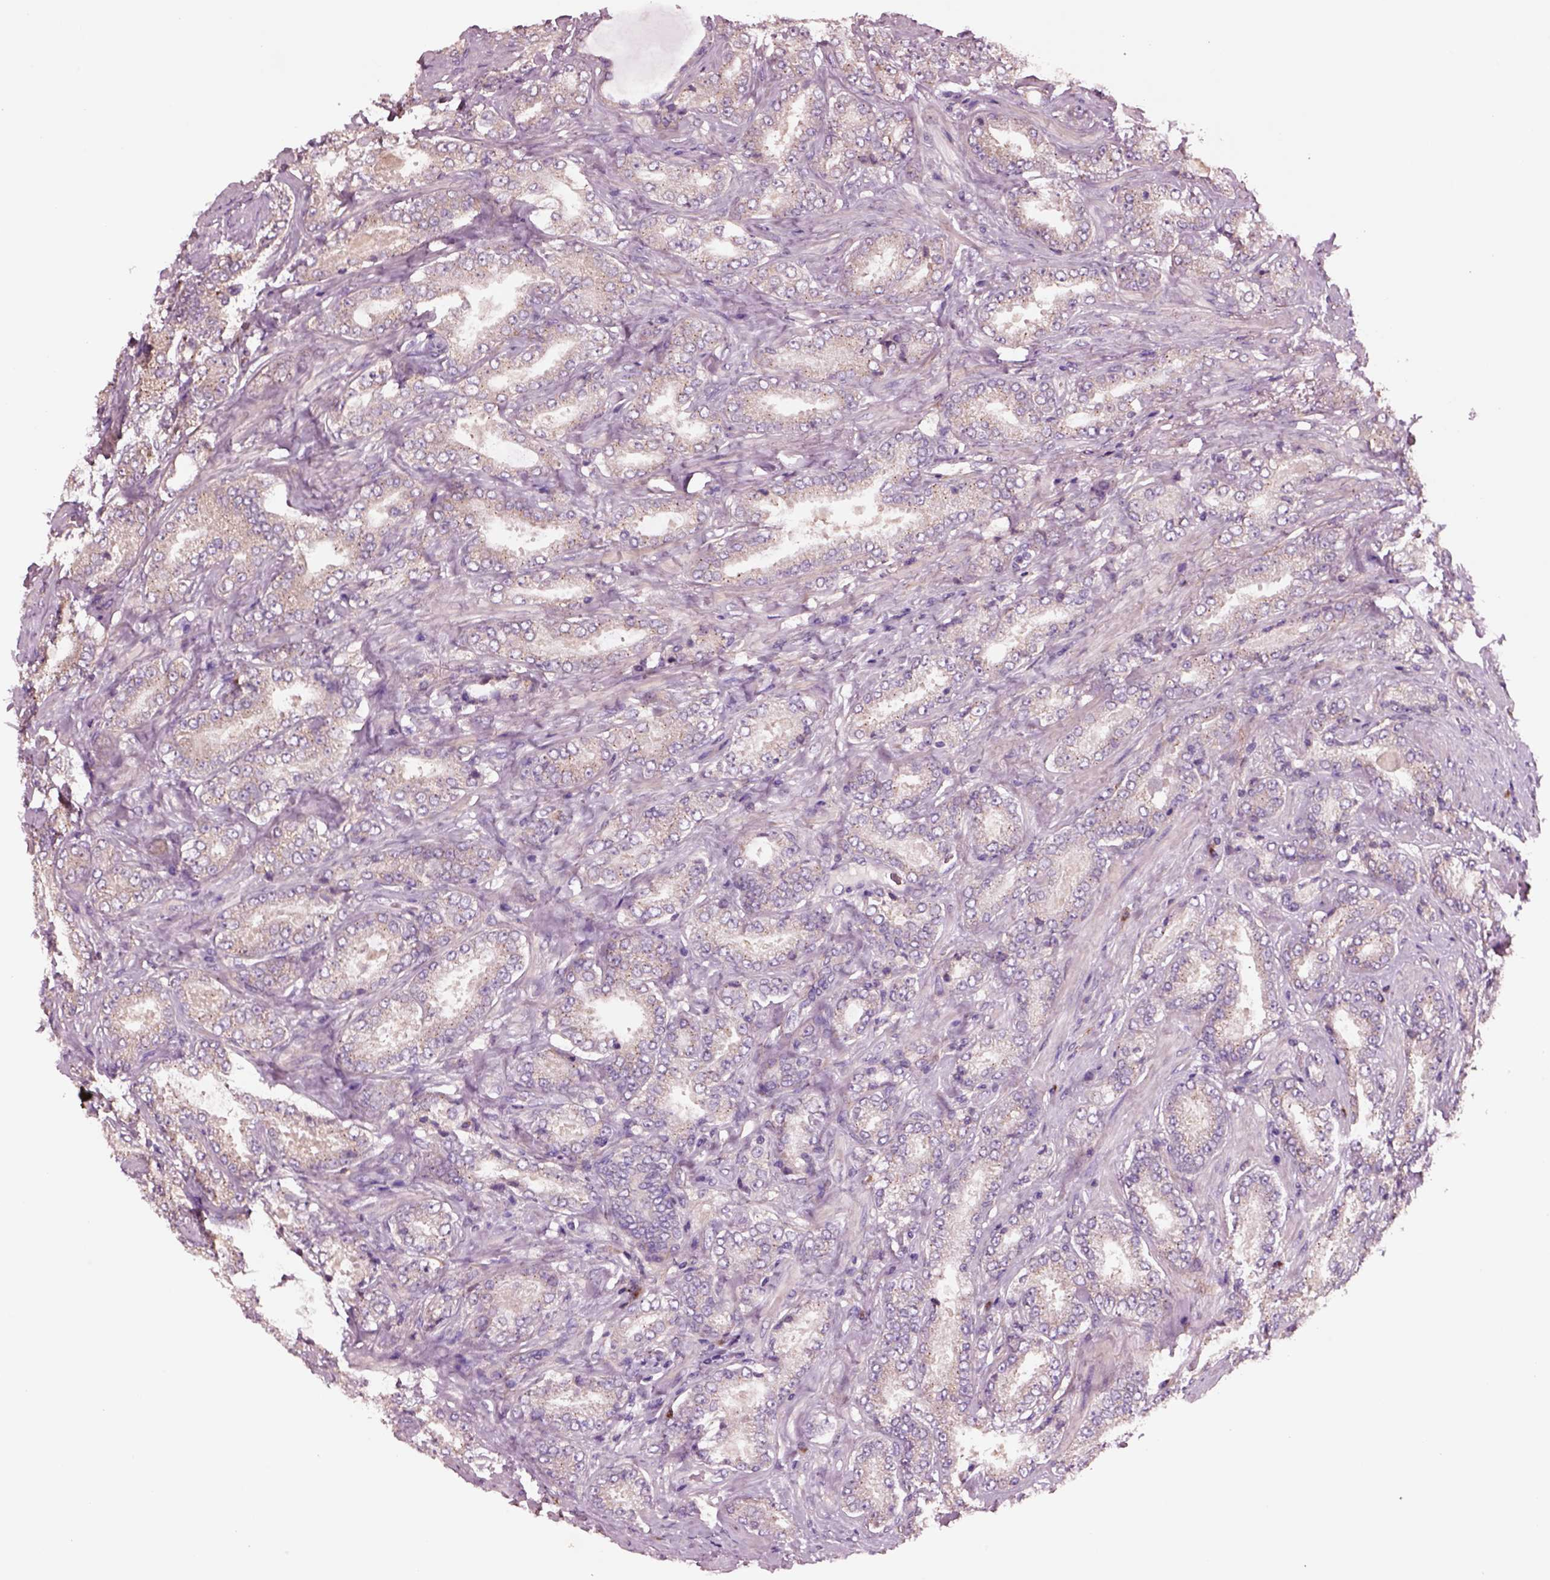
{"staining": {"intensity": "negative", "quantity": "none", "location": "none"}, "tissue": "prostate cancer", "cell_type": "Tumor cells", "image_type": "cancer", "snomed": [{"axis": "morphology", "description": "Adenocarcinoma, NOS"}, {"axis": "topography", "description": "Prostate"}], "caption": "Protein analysis of prostate cancer (adenocarcinoma) exhibits no significant positivity in tumor cells.", "gene": "SEC23A", "patient": {"sex": "male", "age": 64}}